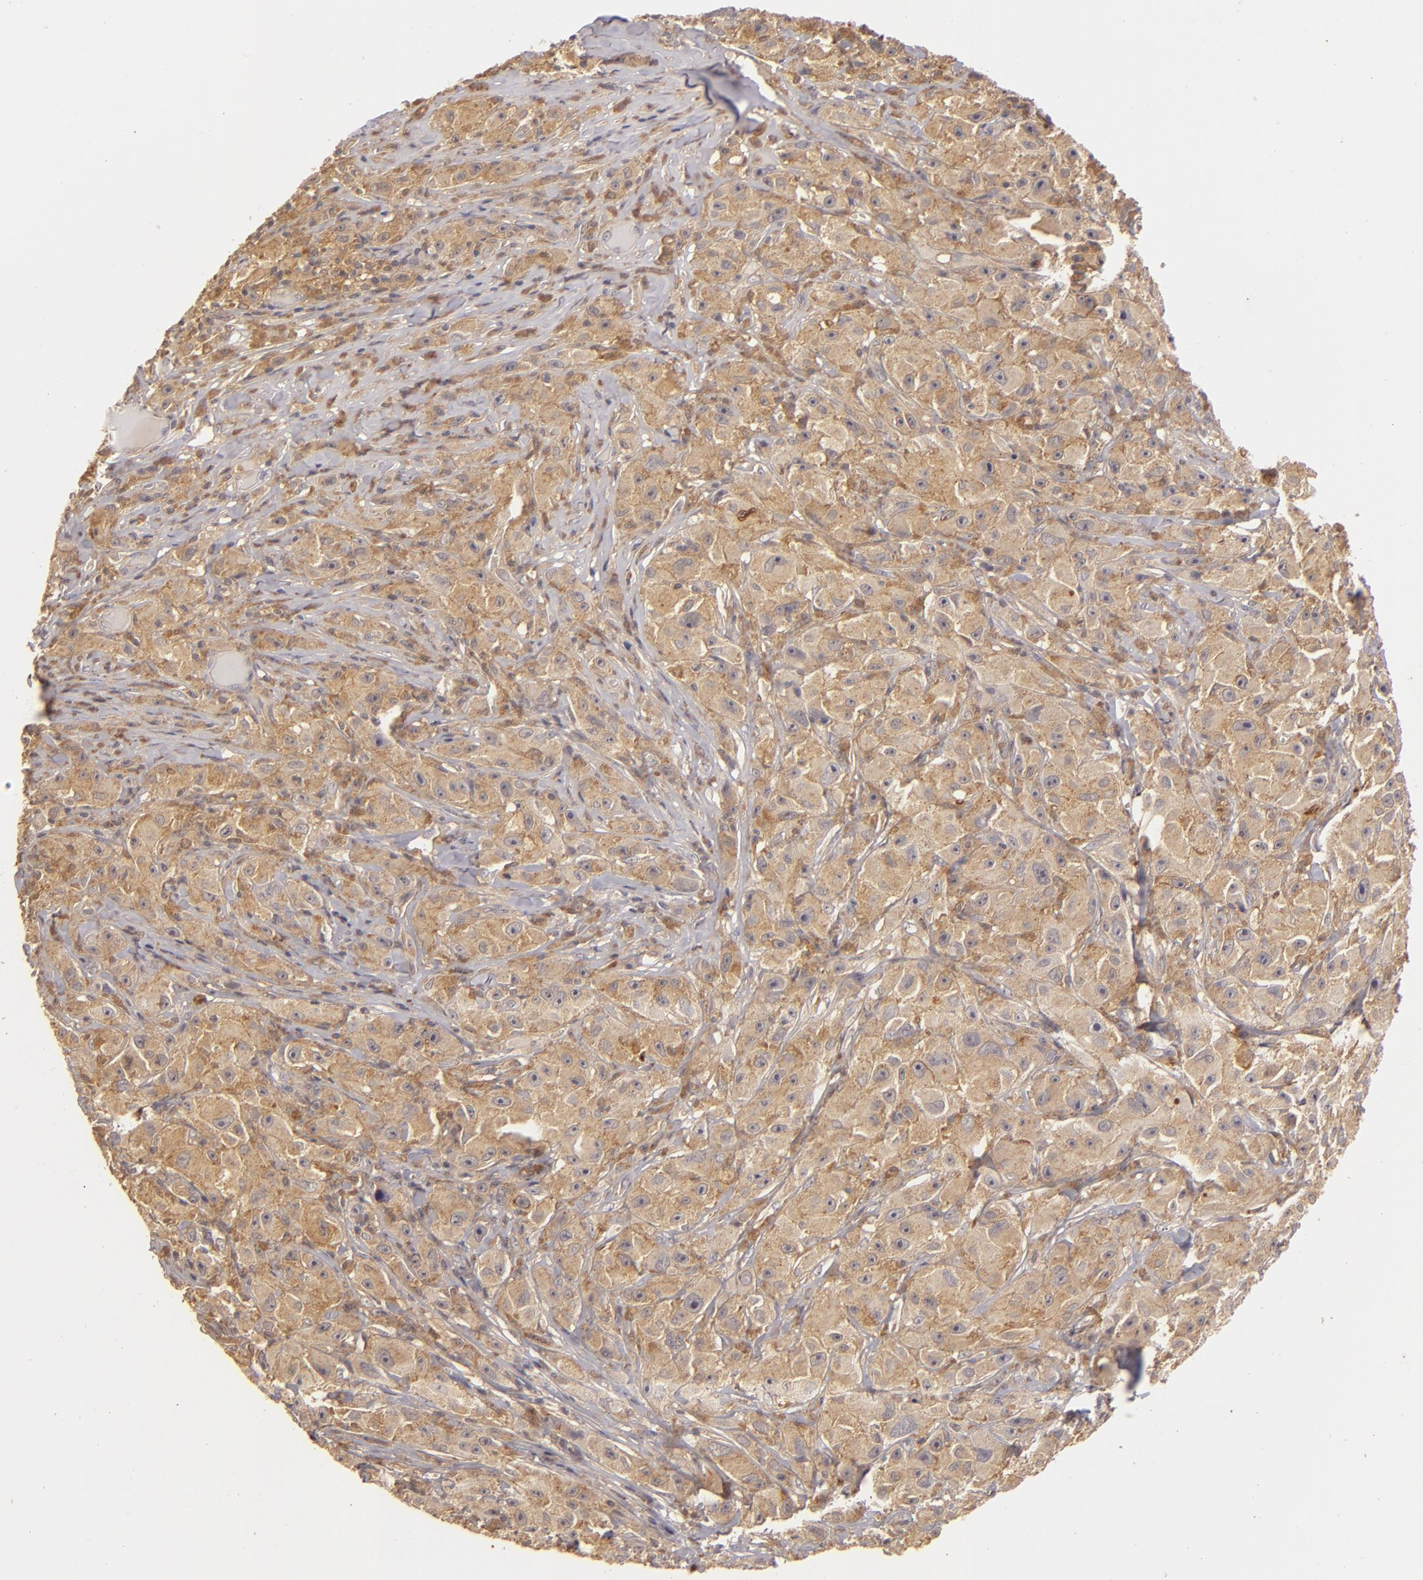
{"staining": {"intensity": "moderate", "quantity": ">75%", "location": "cytoplasmic/membranous"}, "tissue": "melanoma", "cell_type": "Tumor cells", "image_type": "cancer", "snomed": [{"axis": "morphology", "description": "Malignant melanoma, NOS"}, {"axis": "topography", "description": "Skin"}], "caption": "A brown stain shows moderate cytoplasmic/membranous expression of a protein in human malignant melanoma tumor cells. (Brightfield microscopy of DAB IHC at high magnification).", "gene": "PRKCD", "patient": {"sex": "male", "age": 56}}